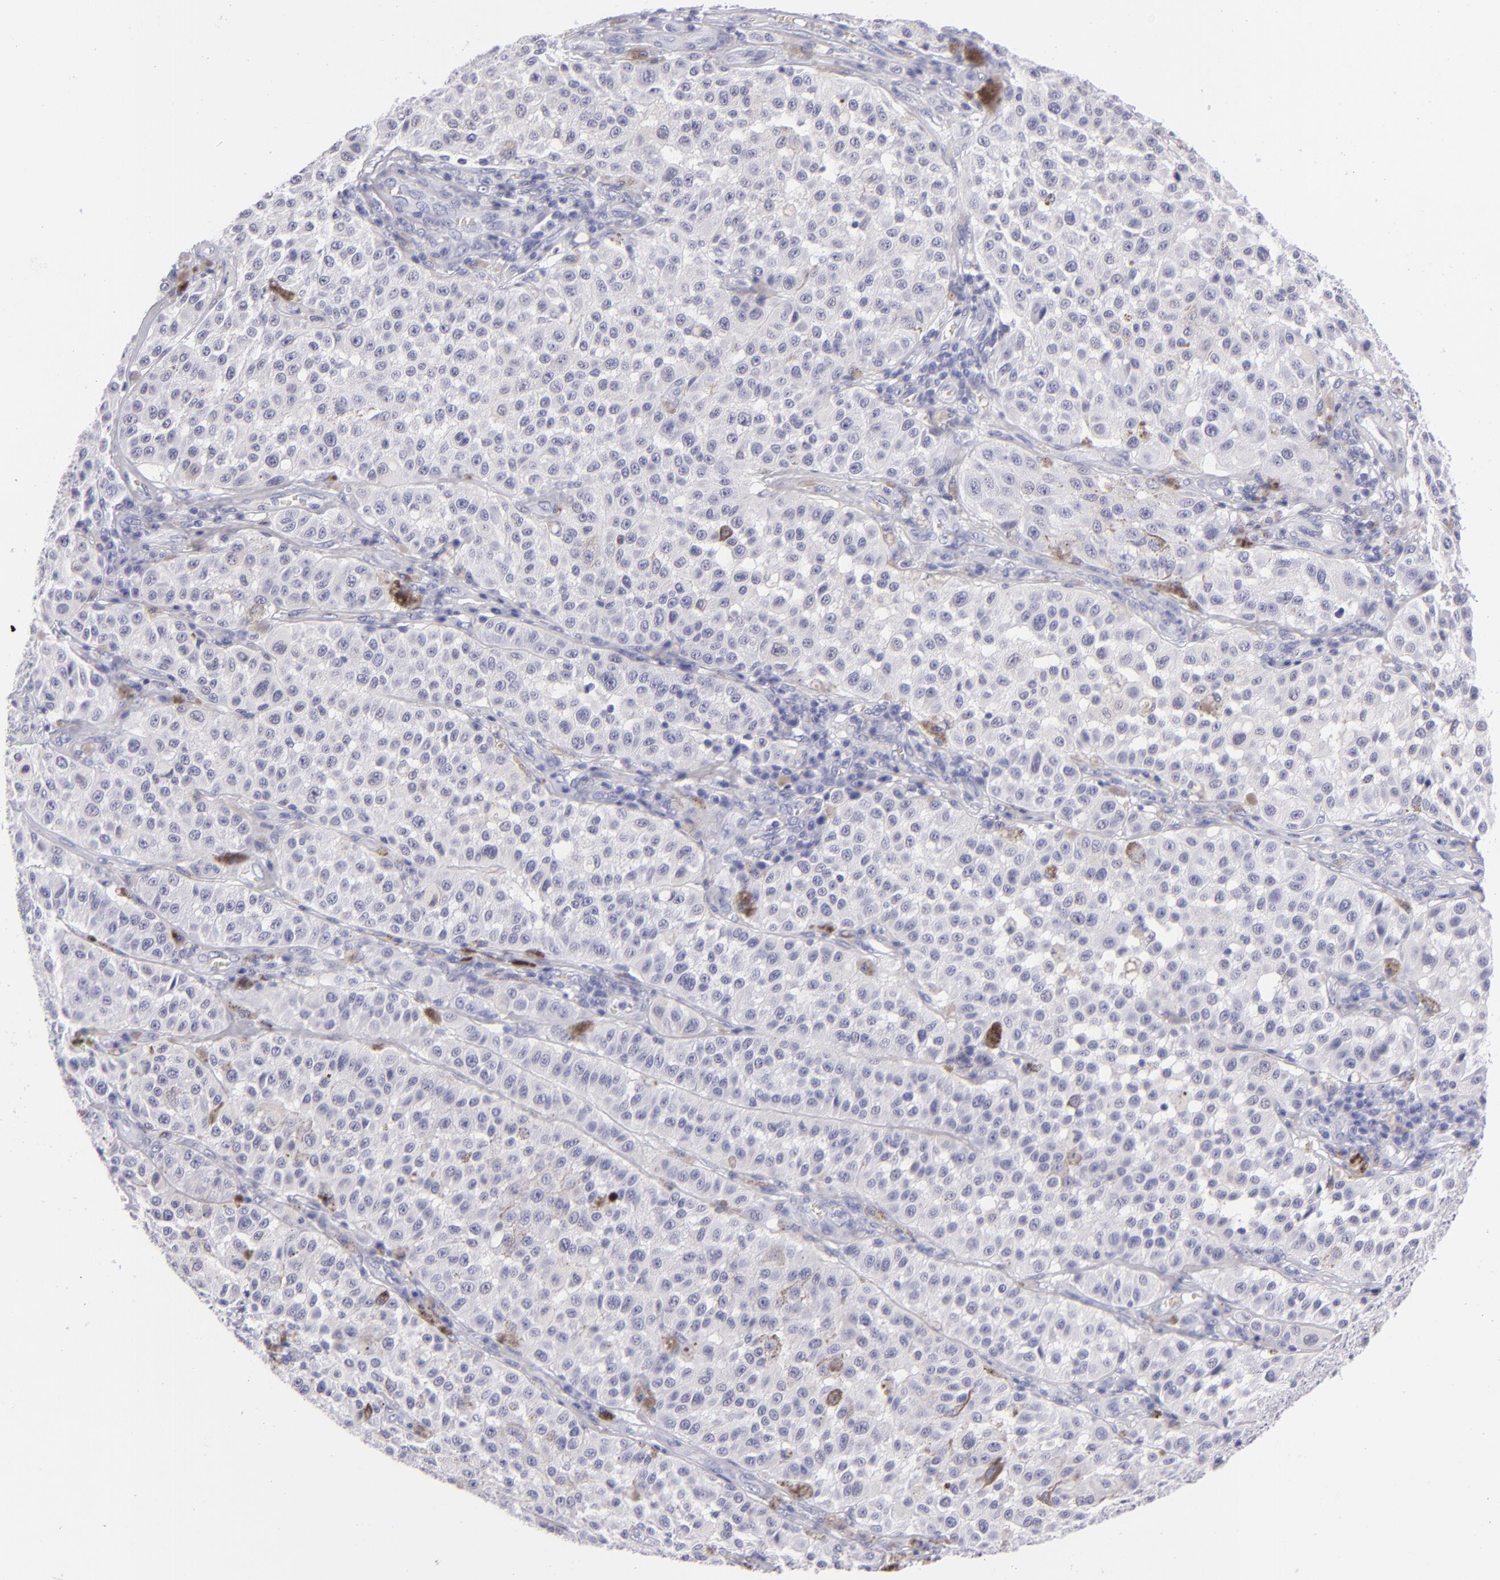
{"staining": {"intensity": "negative", "quantity": "none", "location": "none"}, "tissue": "melanoma", "cell_type": "Tumor cells", "image_type": "cancer", "snomed": [{"axis": "morphology", "description": "Malignant melanoma, NOS"}, {"axis": "topography", "description": "Skin"}], "caption": "Photomicrograph shows no protein staining in tumor cells of melanoma tissue. Brightfield microscopy of immunohistochemistry (IHC) stained with DAB (3,3'-diaminobenzidine) (brown) and hematoxylin (blue), captured at high magnification.", "gene": "PVALB", "patient": {"sex": "female", "age": 64}}